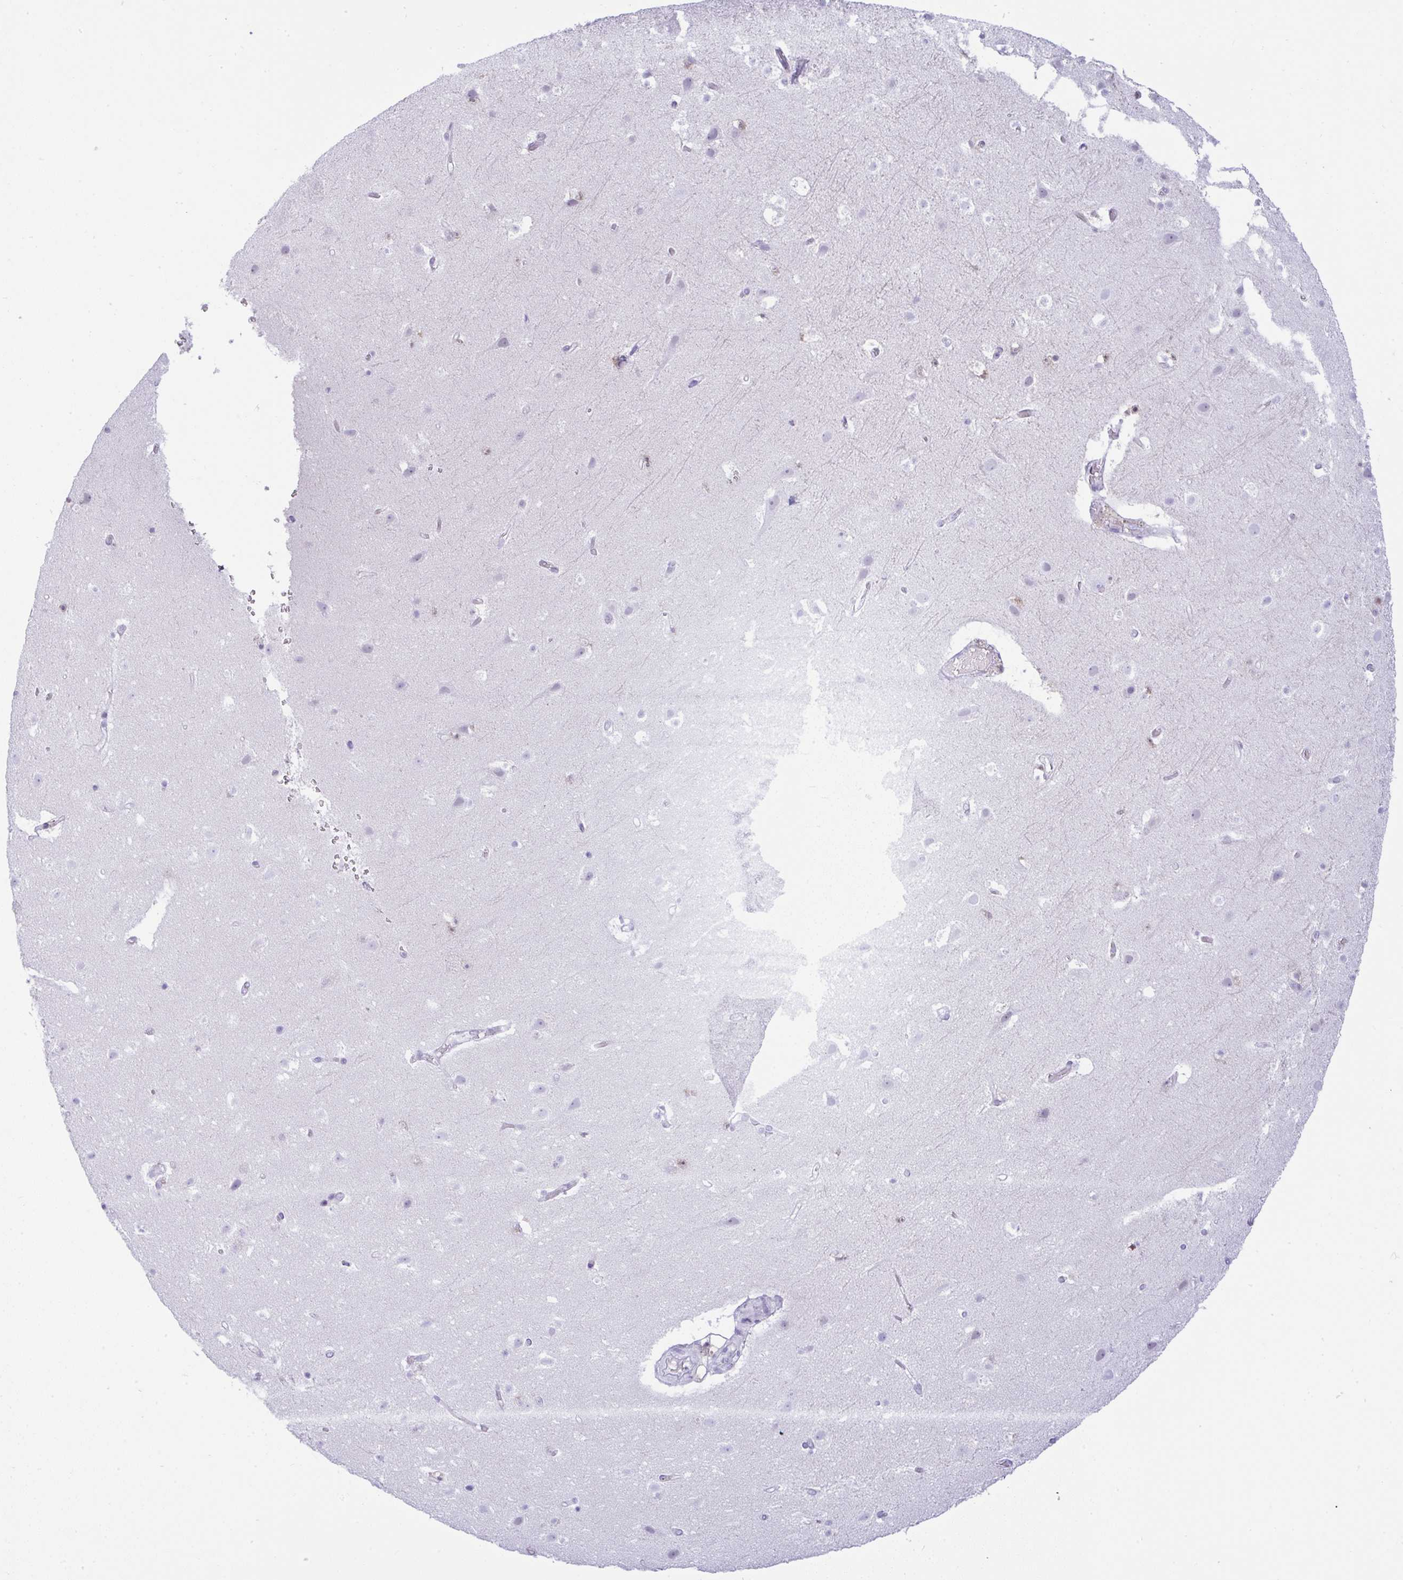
{"staining": {"intensity": "negative", "quantity": "none", "location": "none"}, "tissue": "cerebral cortex", "cell_type": "Endothelial cells", "image_type": "normal", "snomed": [{"axis": "morphology", "description": "Normal tissue, NOS"}, {"axis": "topography", "description": "Cerebral cortex"}], "caption": "A high-resolution photomicrograph shows immunohistochemistry staining of normal cerebral cortex, which shows no significant expression in endothelial cells.", "gene": "FAM177A1", "patient": {"sex": "female", "age": 42}}